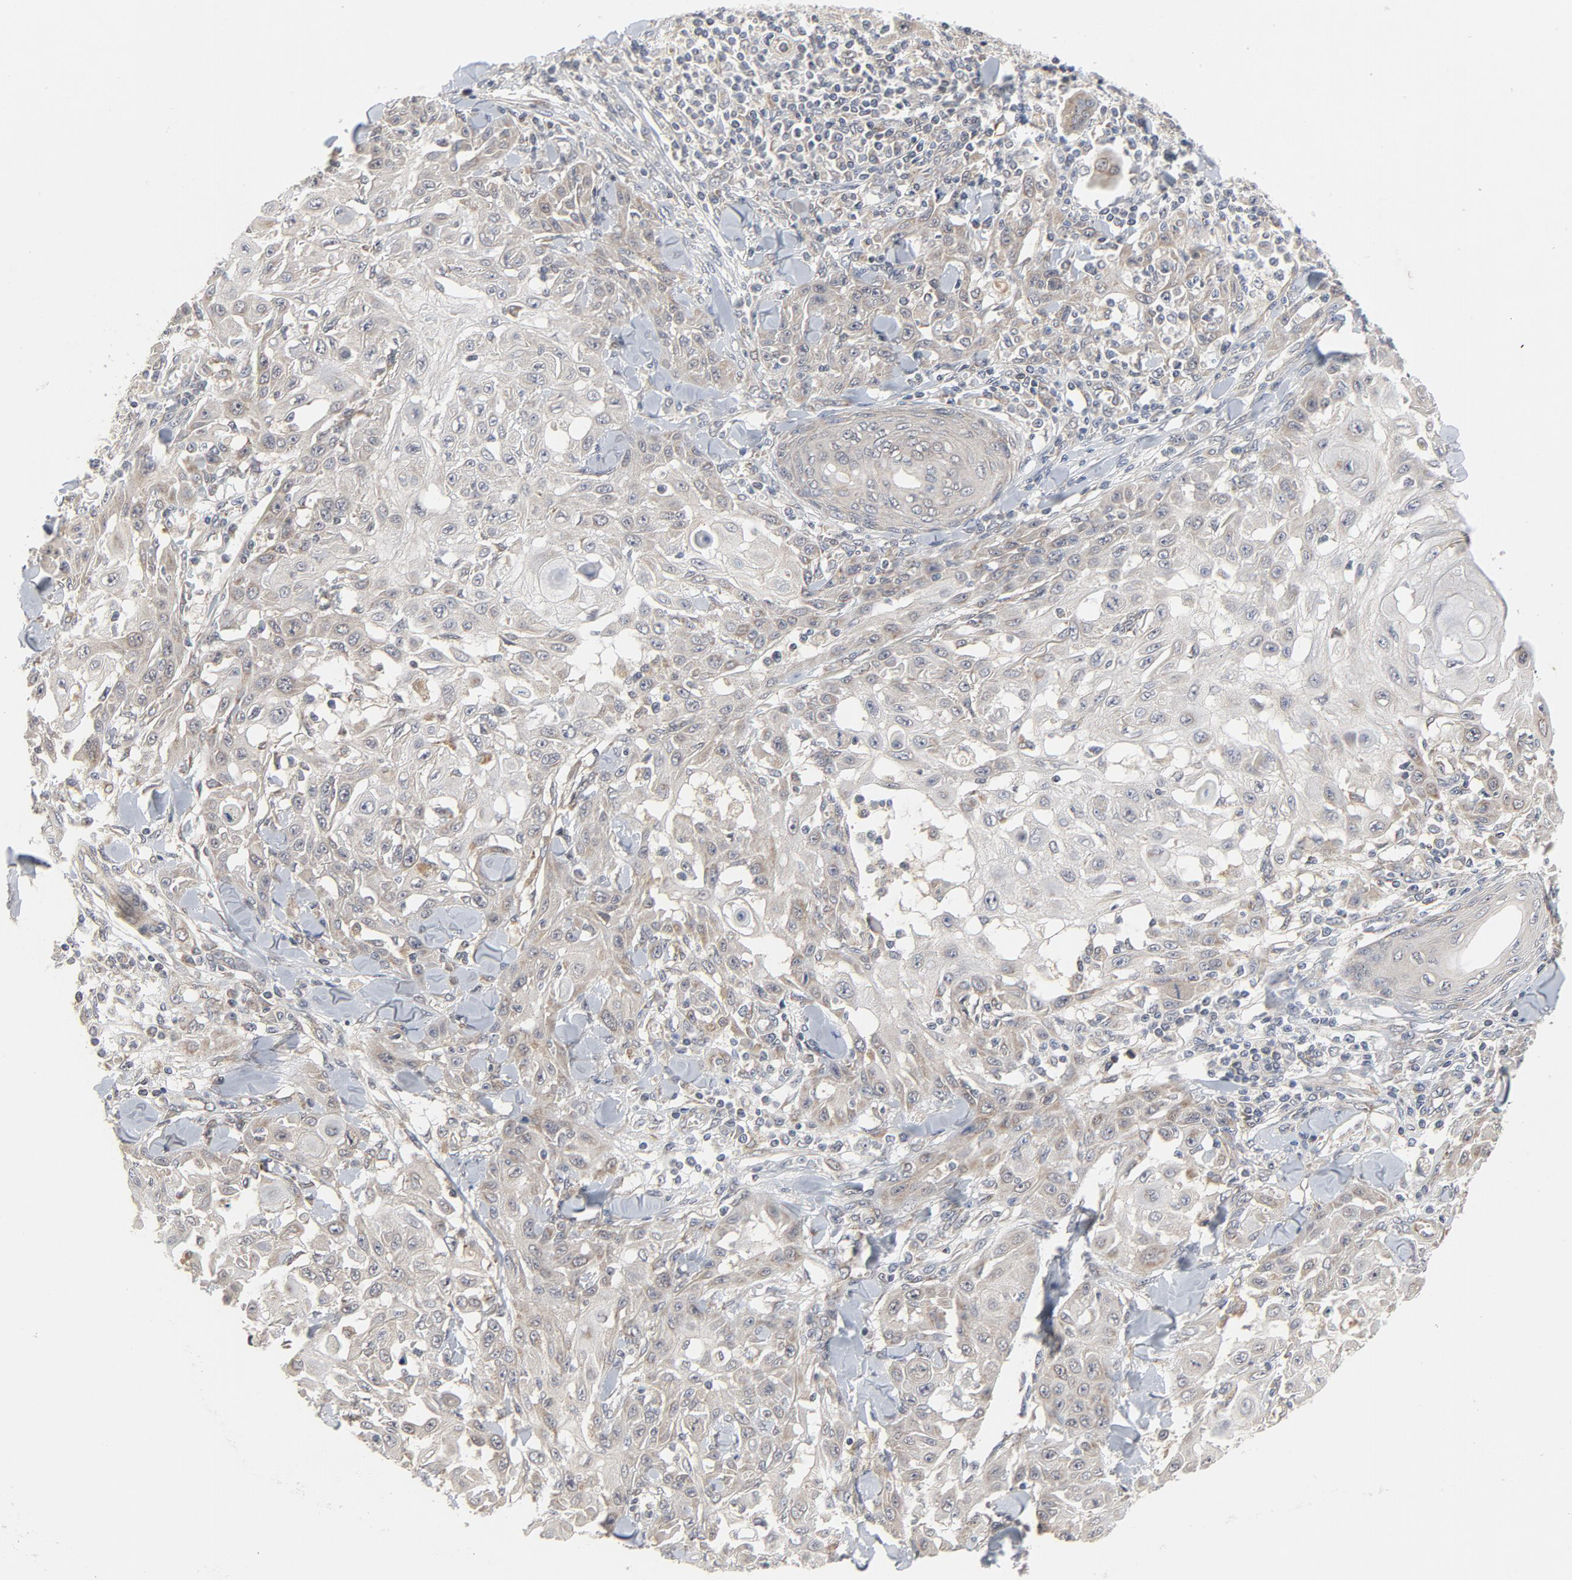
{"staining": {"intensity": "weak", "quantity": ">75%", "location": "cytoplasmic/membranous"}, "tissue": "skin cancer", "cell_type": "Tumor cells", "image_type": "cancer", "snomed": [{"axis": "morphology", "description": "Squamous cell carcinoma, NOS"}, {"axis": "topography", "description": "Skin"}], "caption": "This histopathology image demonstrates skin cancer stained with immunohistochemistry (IHC) to label a protein in brown. The cytoplasmic/membranous of tumor cells show weak positivity for the protein. Nuclei are counter-stained blue.", "gene": "C14orf119", "patient": {"sex": "male", "age": 24}}